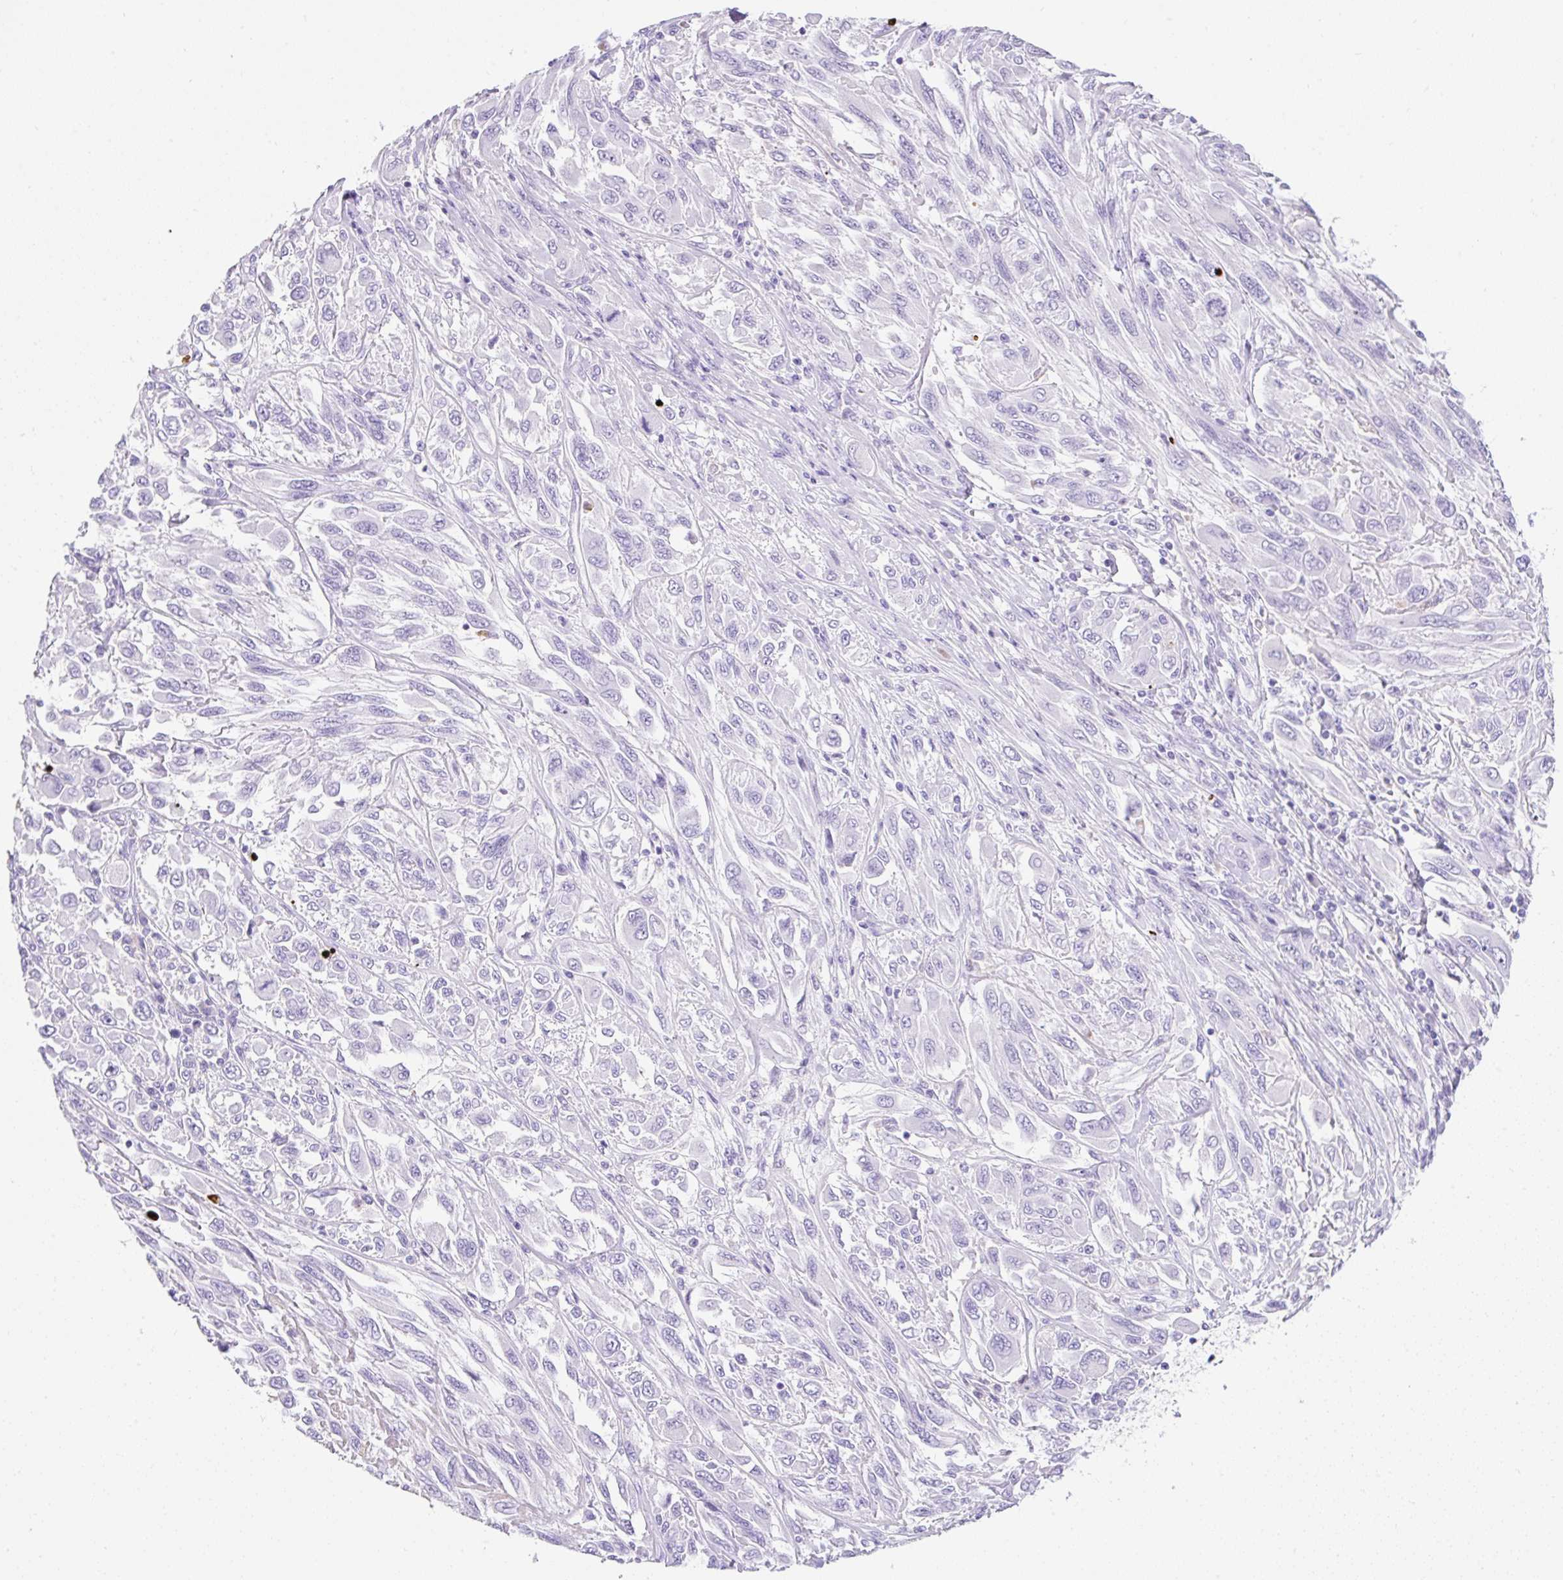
{"staining": {"intensity": "negative", "quantity": "none", "location": "none"}, "tissue": "melanoma", "cell_type": "Tumor cells", "image_type": "cancer", "snomed": [{"axis": "morphology", "description": "Malignant melanoma, NOS"}, {"axis": "topography", "description": "Skin"}], "caption": "A high-resolution image shows immunohistochemistry (IHC) staining of malignant melanoma, which reveals no significant staining in tumor cells.", "gene": "APOC4-APOC2", "patient": {"sex": "female", "age": 91}}